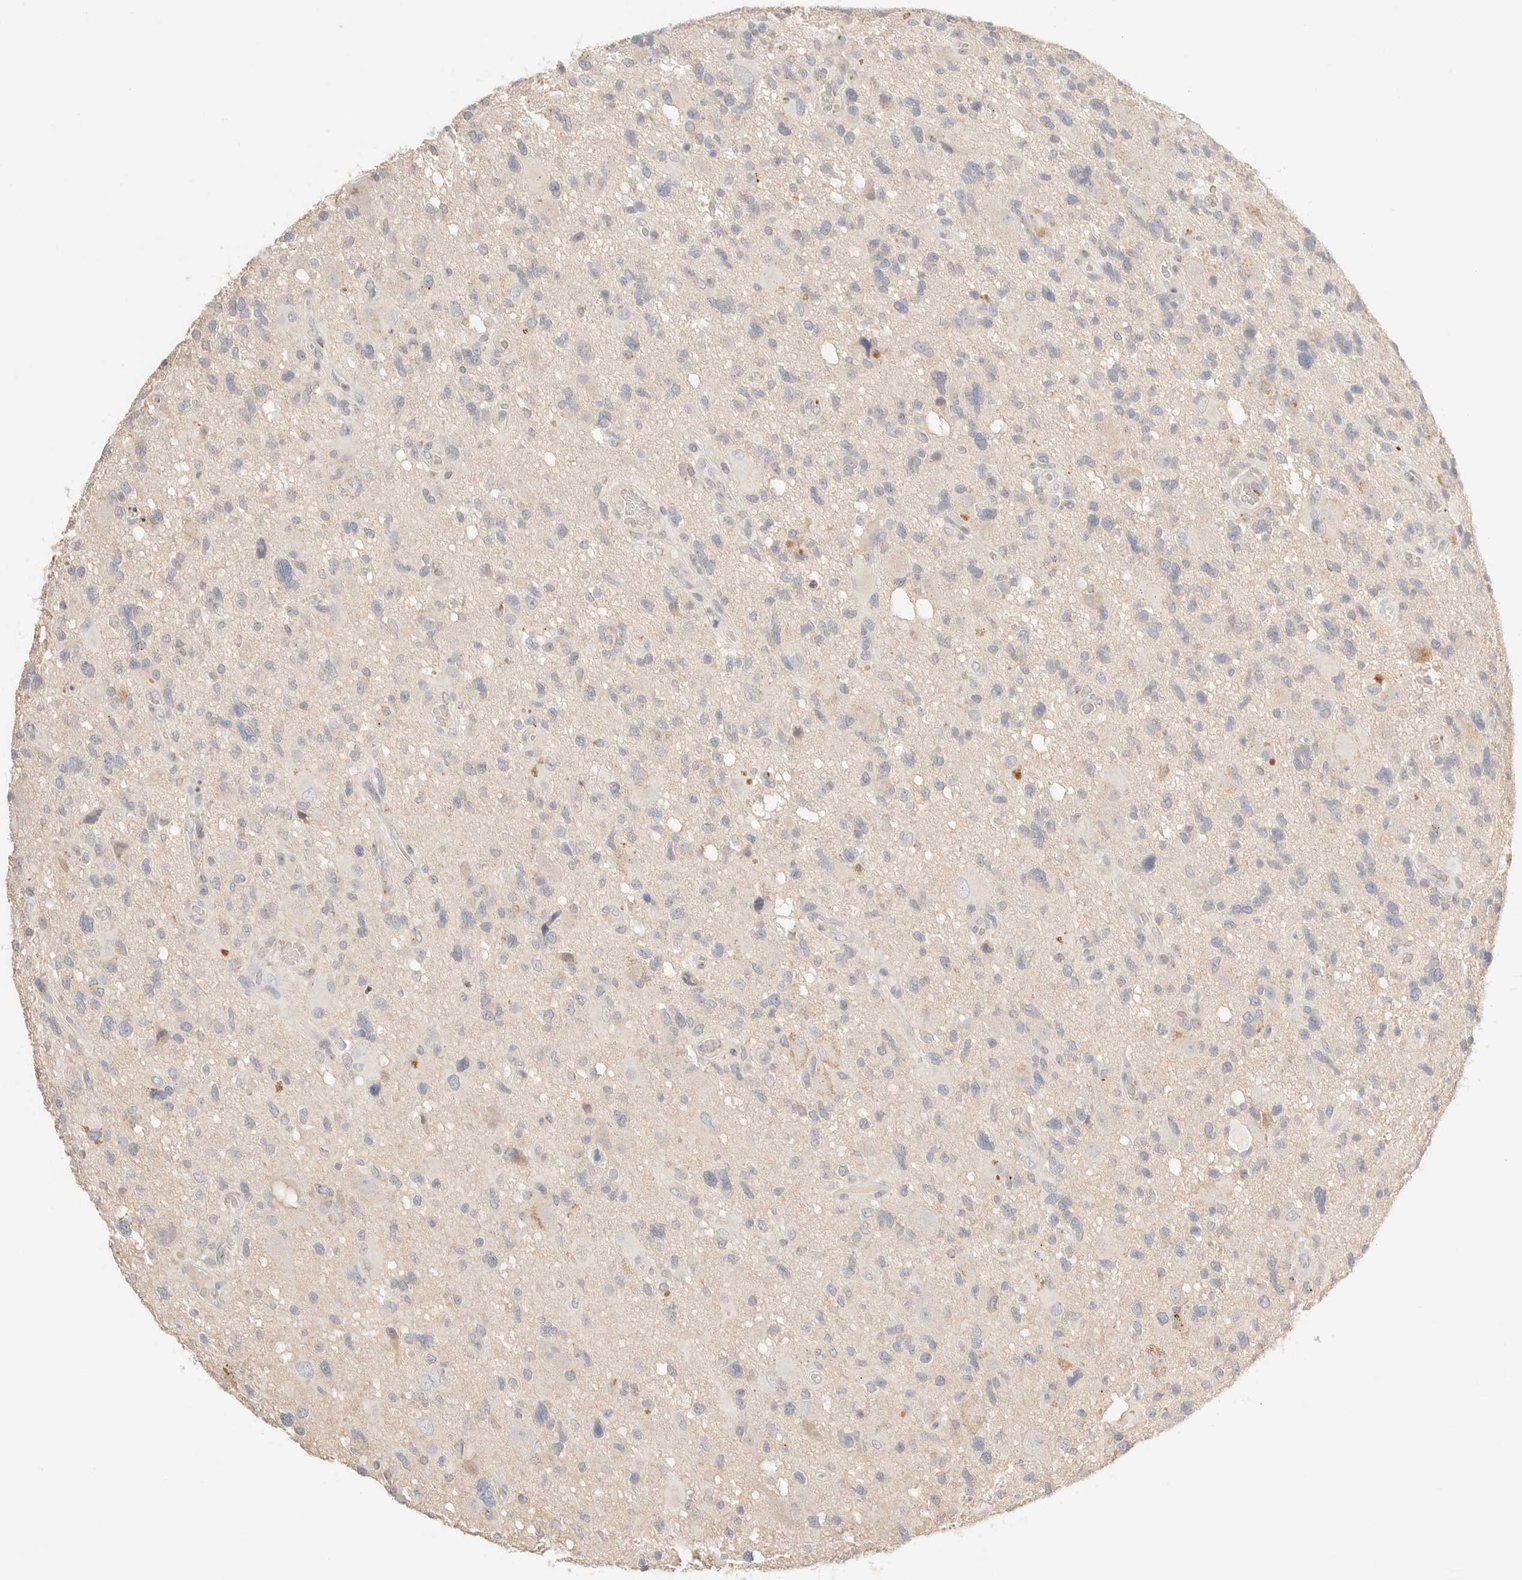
{"staining": {"intensity": "negative", "quantity": "none", "location": "none"}, "tissue": "glioma", "cell_type": "Tumor cells", "image_type": "cancer", "snomed": [{"axis": "morphology", "description": "Glioma, malignant, High grade"}, {"axis": "topography", "description": "Brain"}], "caption": "High magnification brightfield microscopy of glioma stained with DAB (3,3'-diaminobenzidine) (brown) and counterstained with hematoxylin (blue): tumor cells show no significant positivity.", "gene": "CEP120", "patient": {"sex": "male", "age": 33}}